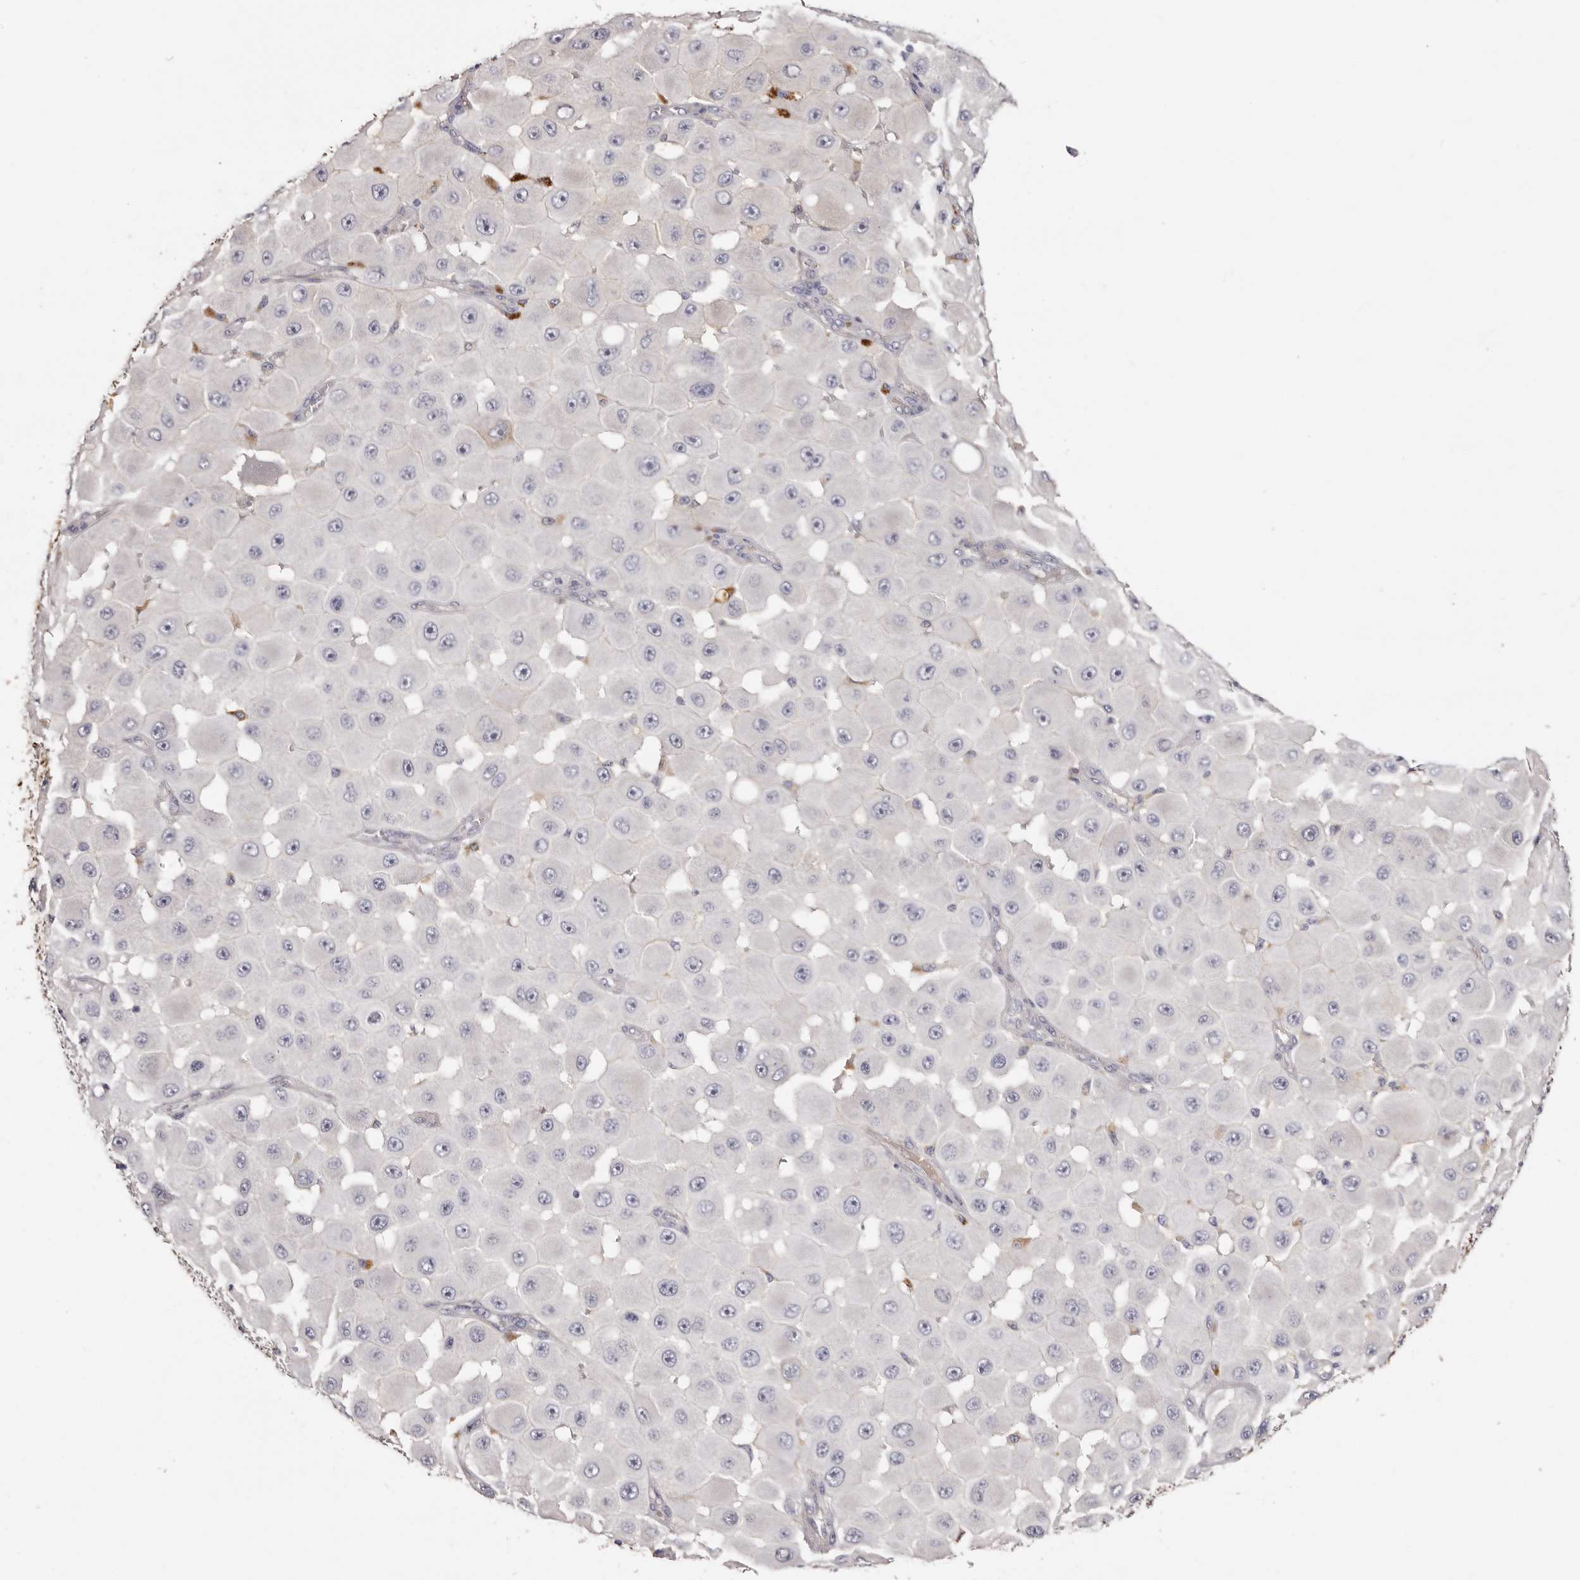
{"staining": {"intensity": "negative", "quantity": "none", "location": "none"}, "tissue": "melanoma", "cell_type": "Tumor cells", "image_type": "cancer", "snomed": [{"axis": "morphology", "description": "Malignant melanoma, NOS"}, {"axis": "topography", "description": "Skin"}], "caption": "IHC micrograph of human malignant melanoma stained for a protein (brown), which reveals no expression in tumor cells.", "gene": "STK16", "patient": {"sex": "female", "age": 81}}